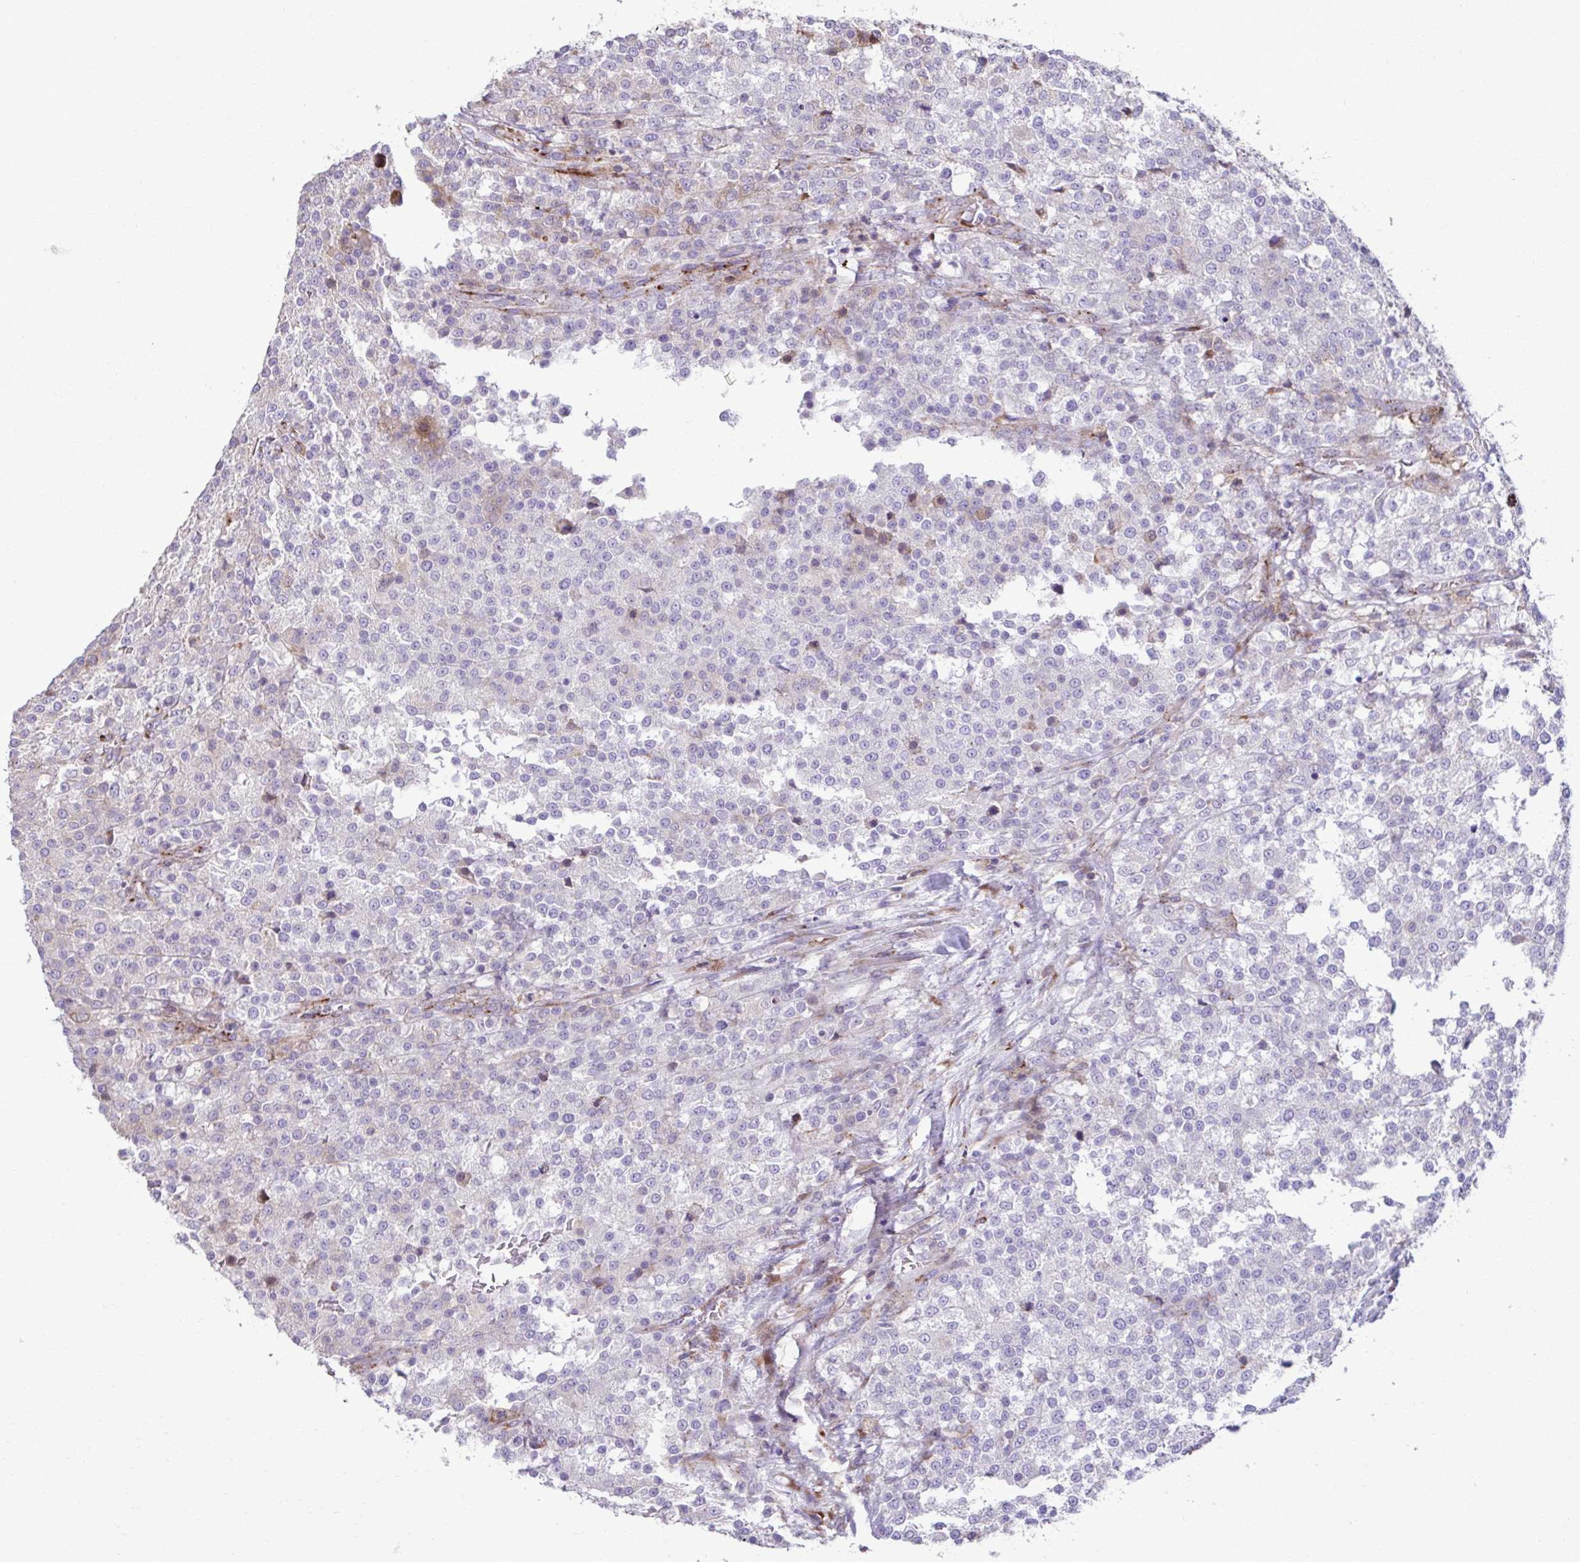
{"staining": {"intensity": "negative", "quantity": "none", "location": "none"}, "tissue": "testis cancer", "cell_type": "Tumor cells", "image_type": "cancer", "snomed": [{"axis": "morphology", "description": "Seminoma, NOS"}, {"axis": "topography", "description": "Testis"}], "caption": "Immunohistochemical staining of human testis cancer exhibits no significant expression in tumor cells.", "gene": "LIMS1", "patient": {"sex": "male", "age": 59}}